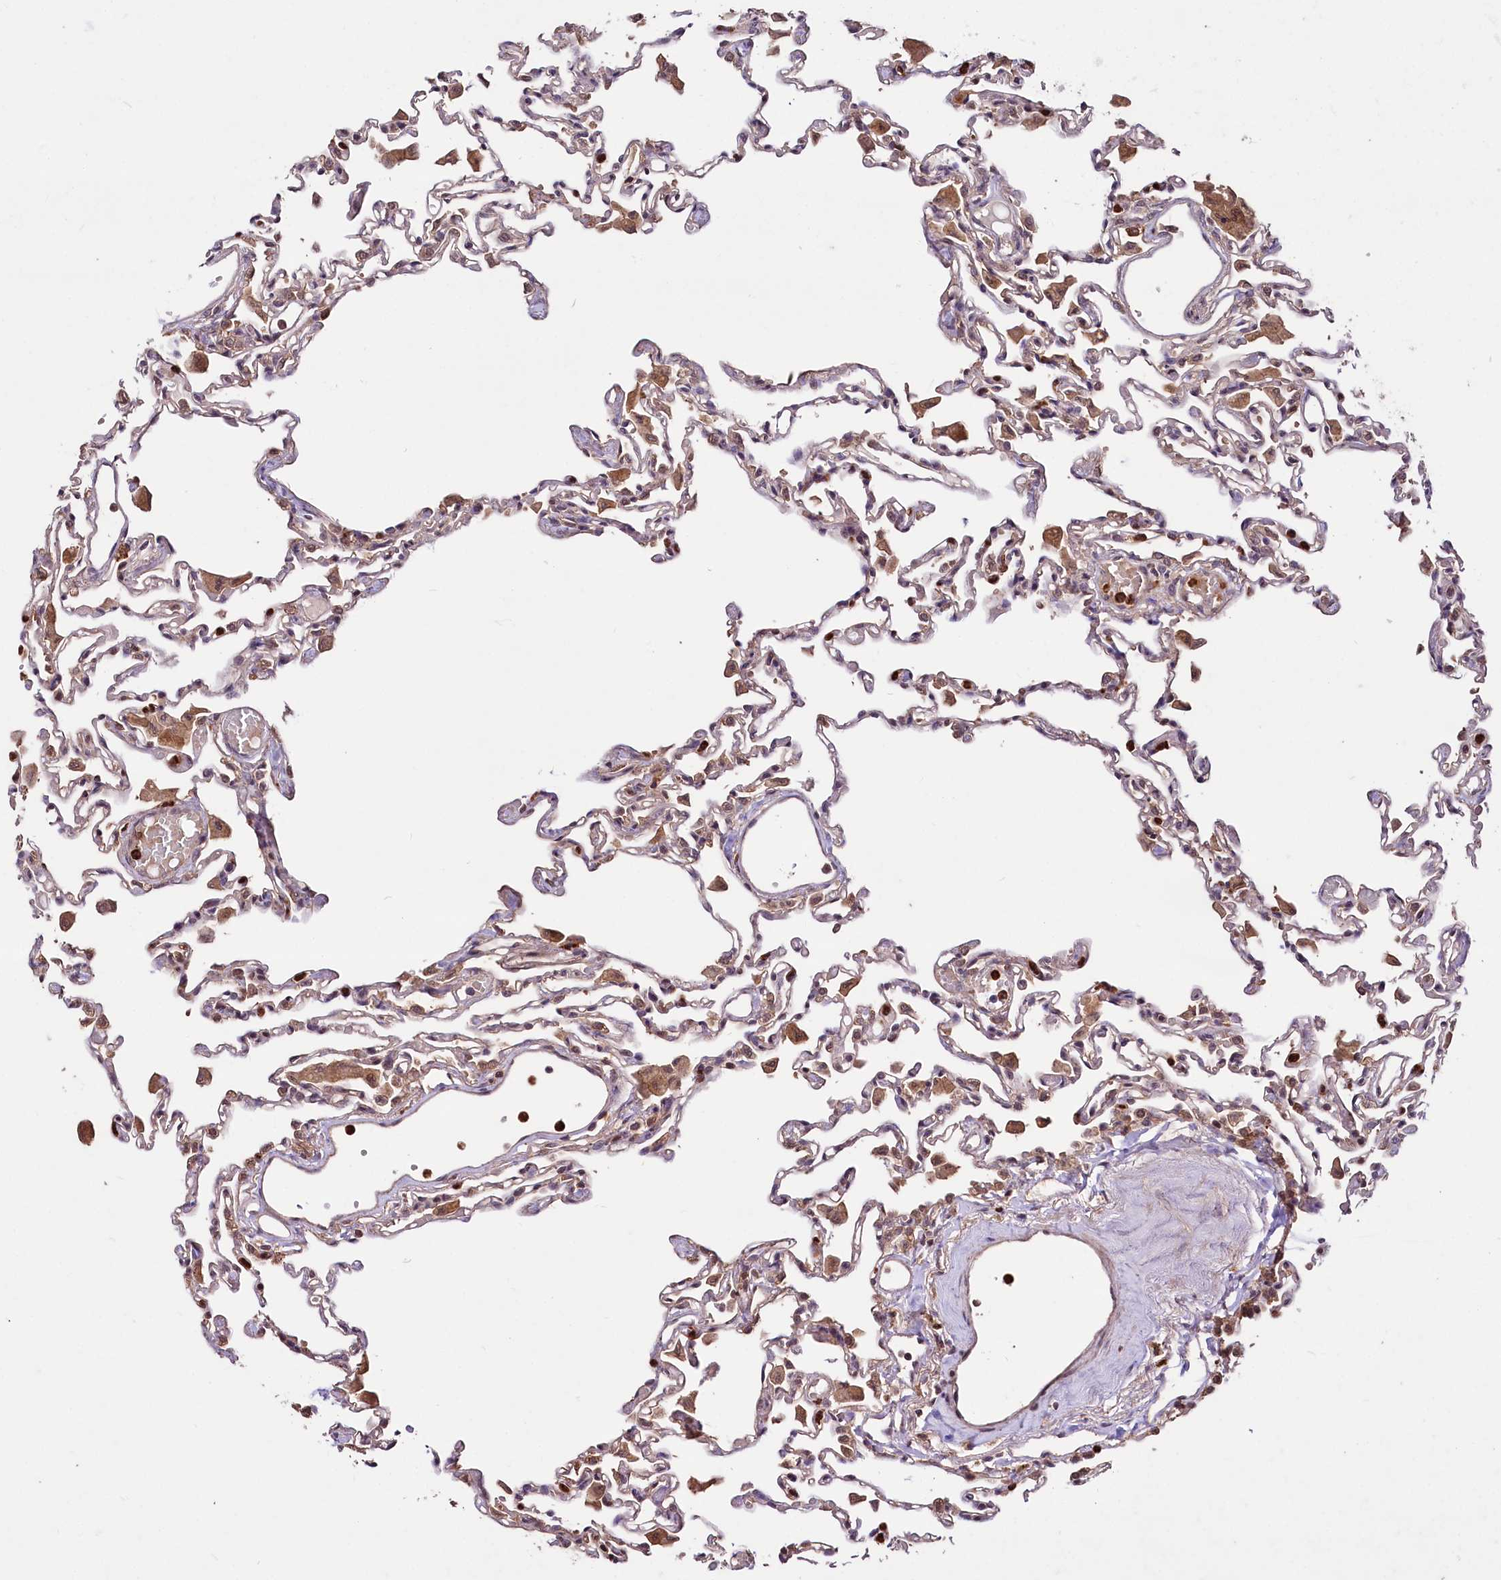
{"staining": {"intensity": "moderate", "quantity": "<25%", "location": "cytoplasmic/membranous"}, "tissue": "lung", "cell_type": "Alveolar cells", "image_type": "normal", "snomed": [{"axis": "morphology", "description": "Normal tissue, NOS"}, {"axis": "topography", "description": "Bronchus"}, {"axis": "topography", "description": "Lung"}], "caption": "Moderate cytoplasmic/membranous expression is seen in approximately <25% of alveolar cells in normal lung. (Brightfield microscopy of DAB IHC at high magnification).", "gene": "KLRB1", "patient": {"sex": "female", "age": 49}}